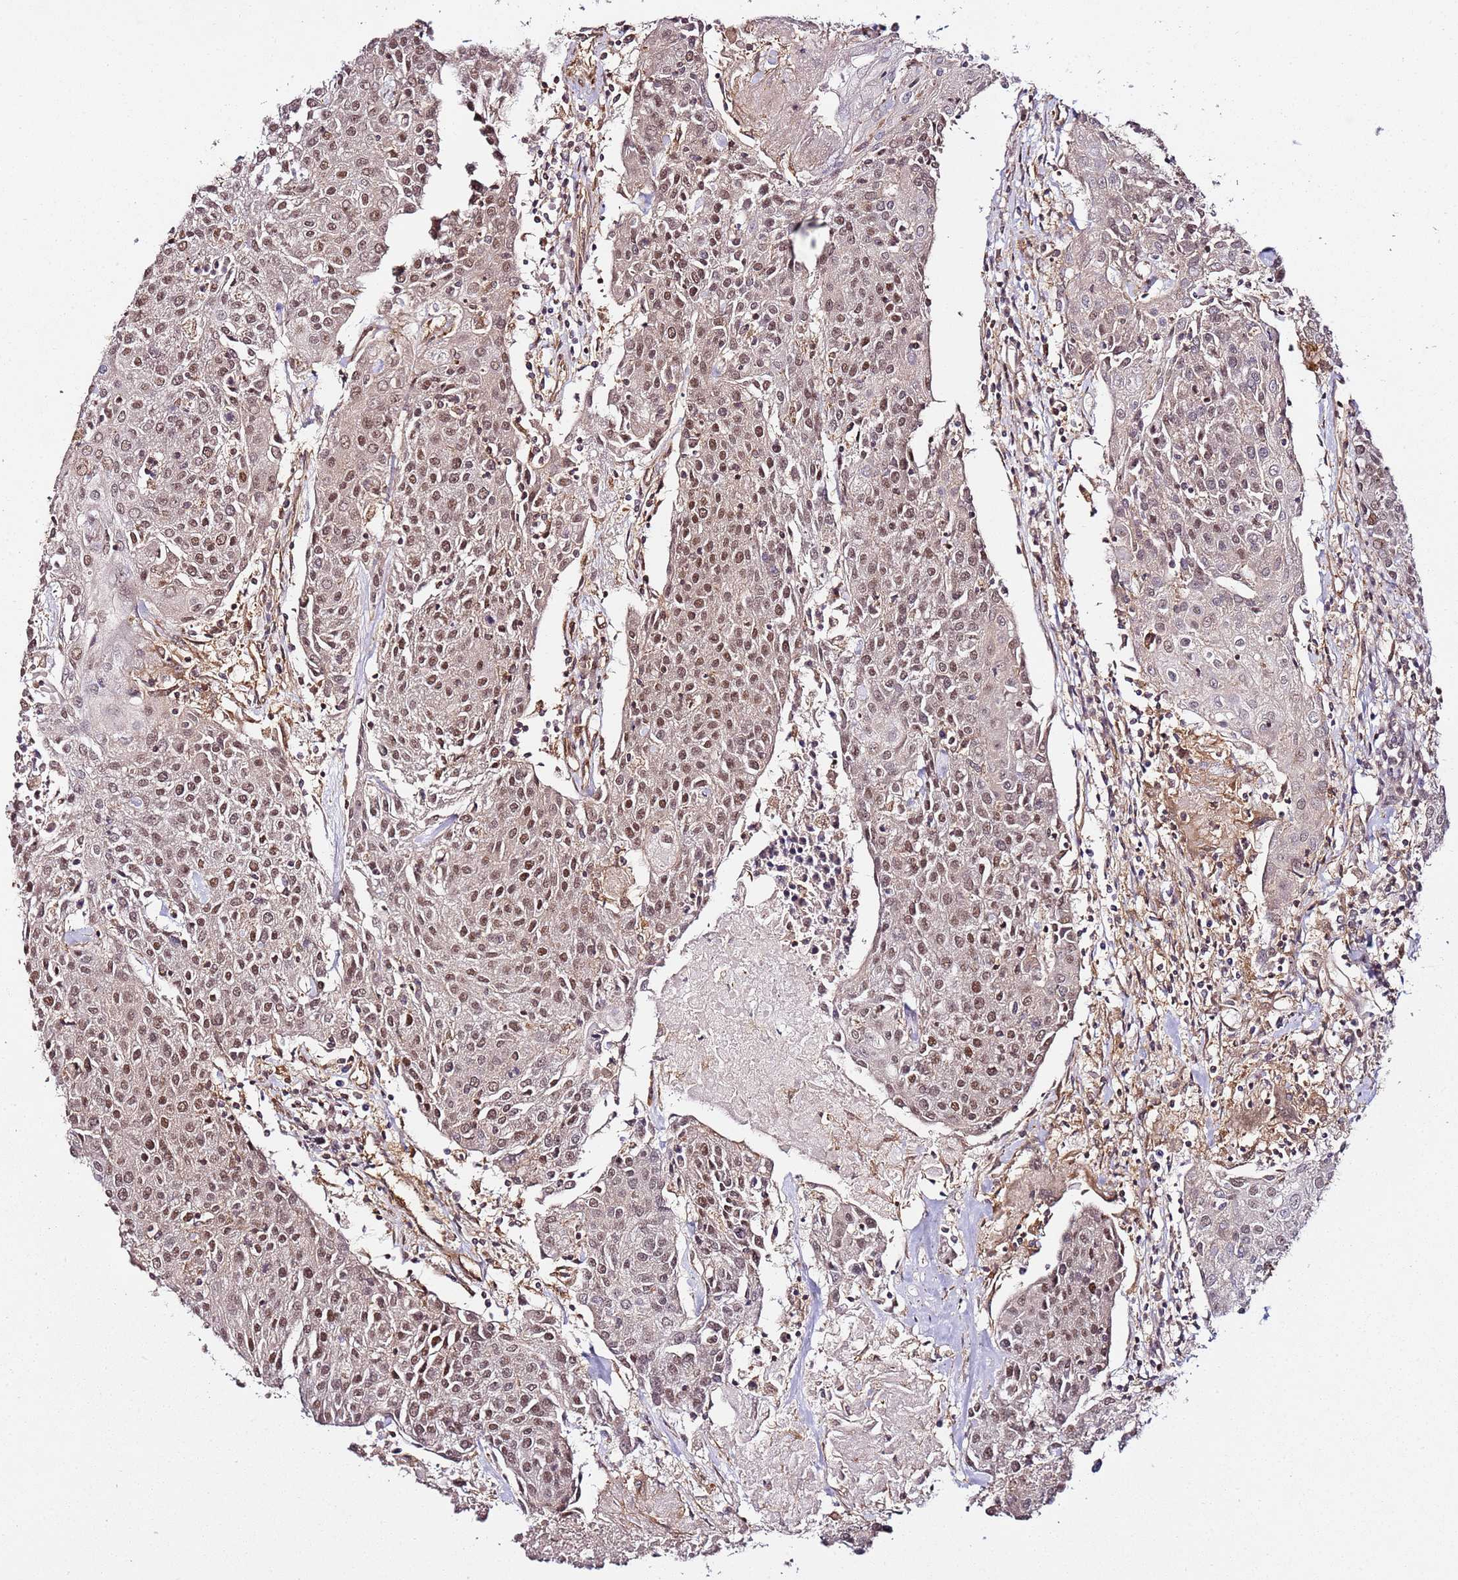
{"staining": {"intensity": "weak", "quantity": ">75%", "location": "nuclear"}, "tissue": "urothelial cancer", "cell_type": "Tumor cells", "image_type": "cancer", "snomed": [{"axis": "morphology", "description": "Urothelial carcinoma, High grade"}, {"axis": "topography", "description": "Urinary bladder"}], "caption": "High-magnification brightfield microscopy of urothelial cancer stained with DAB (3,3'-diaminobenzidine) (brown) and counterstained with hematoxylin (blue). tumor cells exhibit weak nuclear staining is appreciated in approximately>75% of cells. (Stains: DAB (3,3'-diaminobenzidine) in brown, nuclei in blue, Microscopy: brightfield microscopy at high magnification).", "gene": "CCNYL1", "patient": {"sex": "female", "age": 85}}